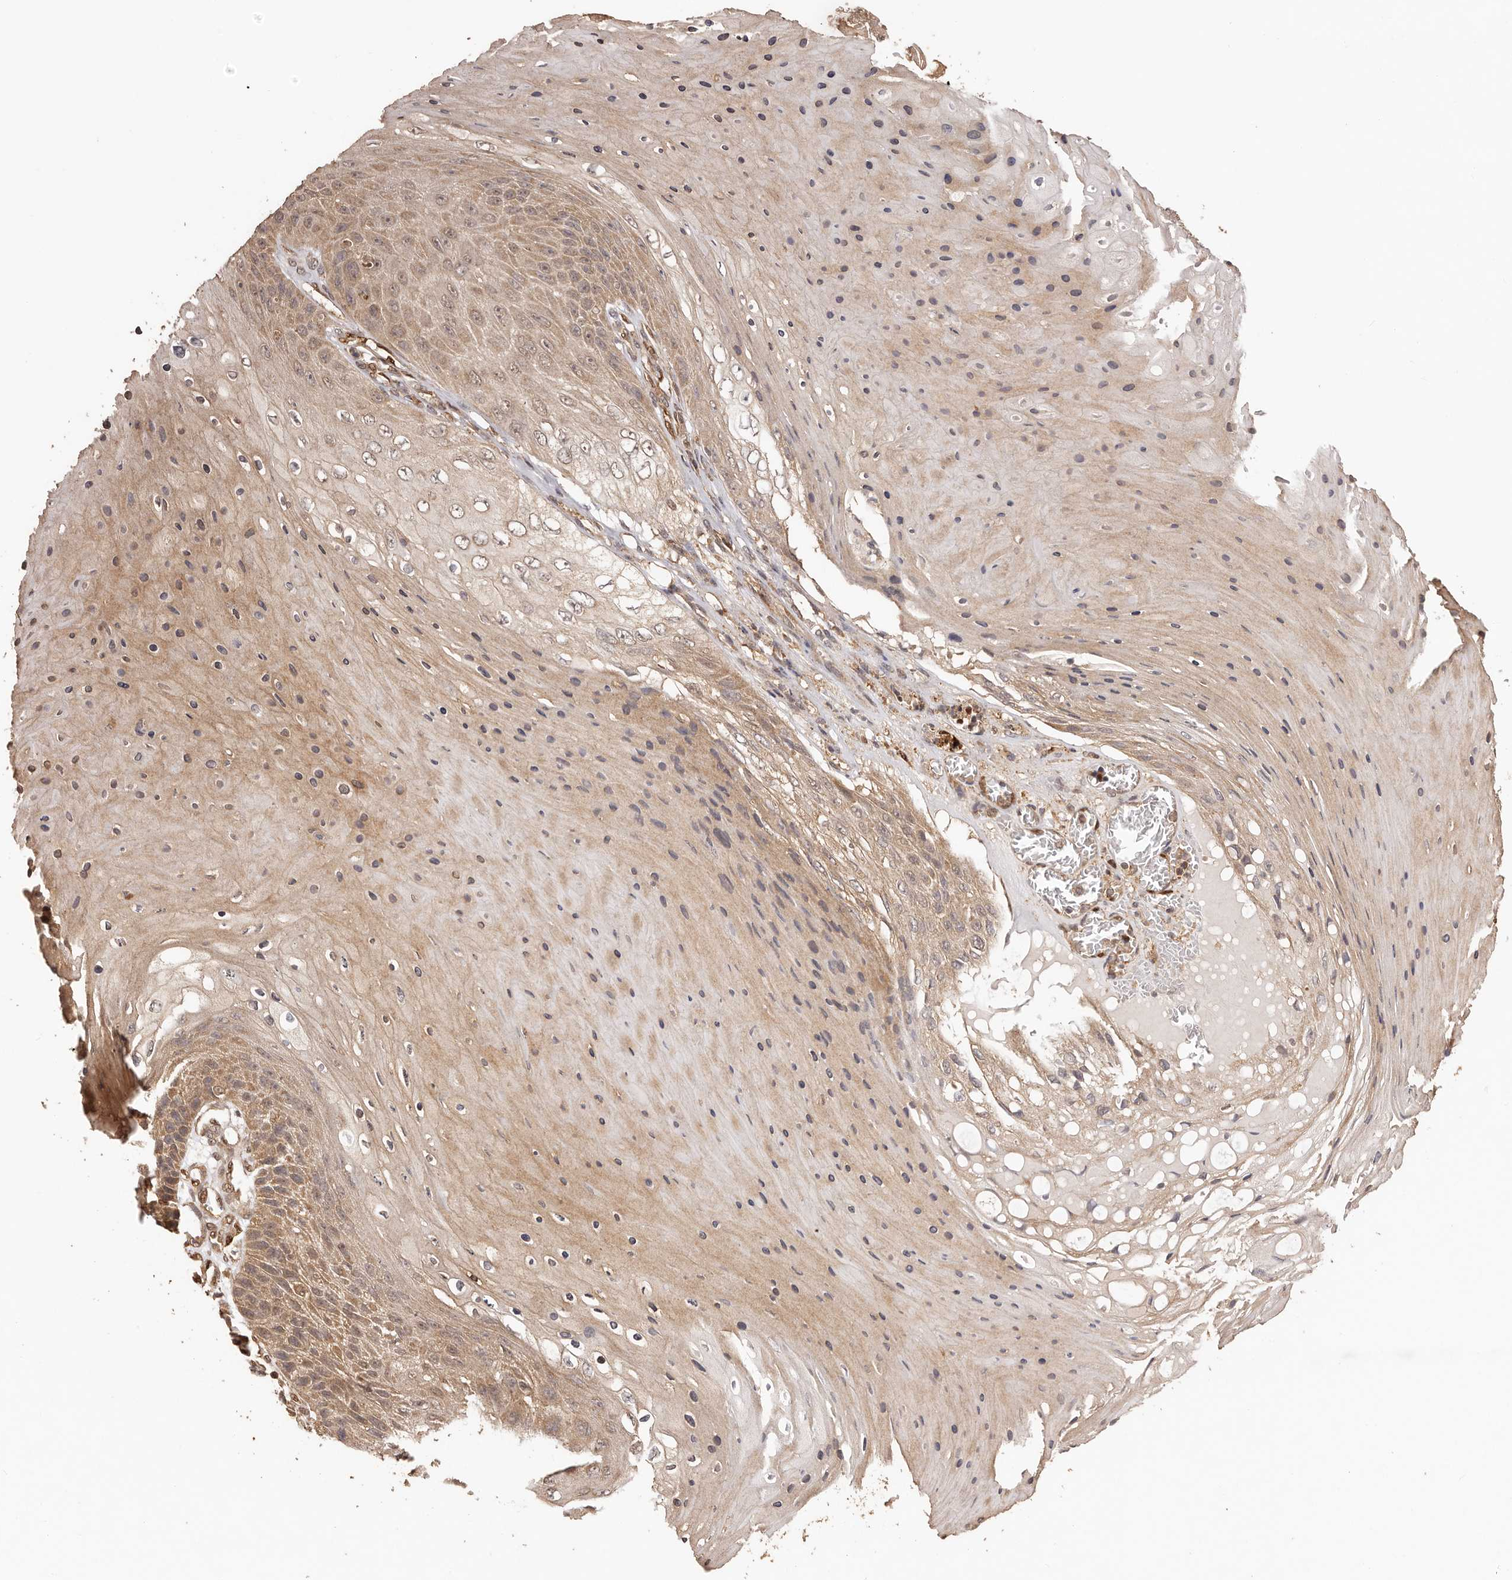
{"staining": {"intensity": "weak", "quantity": ">75%", "location": "cytoplasmic/membranous,nuclear"}, "tissue": "skin cancer", "cell_type": "Tumor cells", "image_type": "cancer", "snomed": [{"axis": "morphology", "description": "Squamous cell carcinoma, NOS"}, {"axis": "topography", "description": "Skin"}], "caption": "This photomicrograph exhibits immunohistochemistry (IHC) staining of skin cancer, with low weak cytoplasmic/membranous and nuclear staining in approximately >75% of tumor cells.", "gene": "UBR2", "patient": {"sex": "female", "age": 88}}